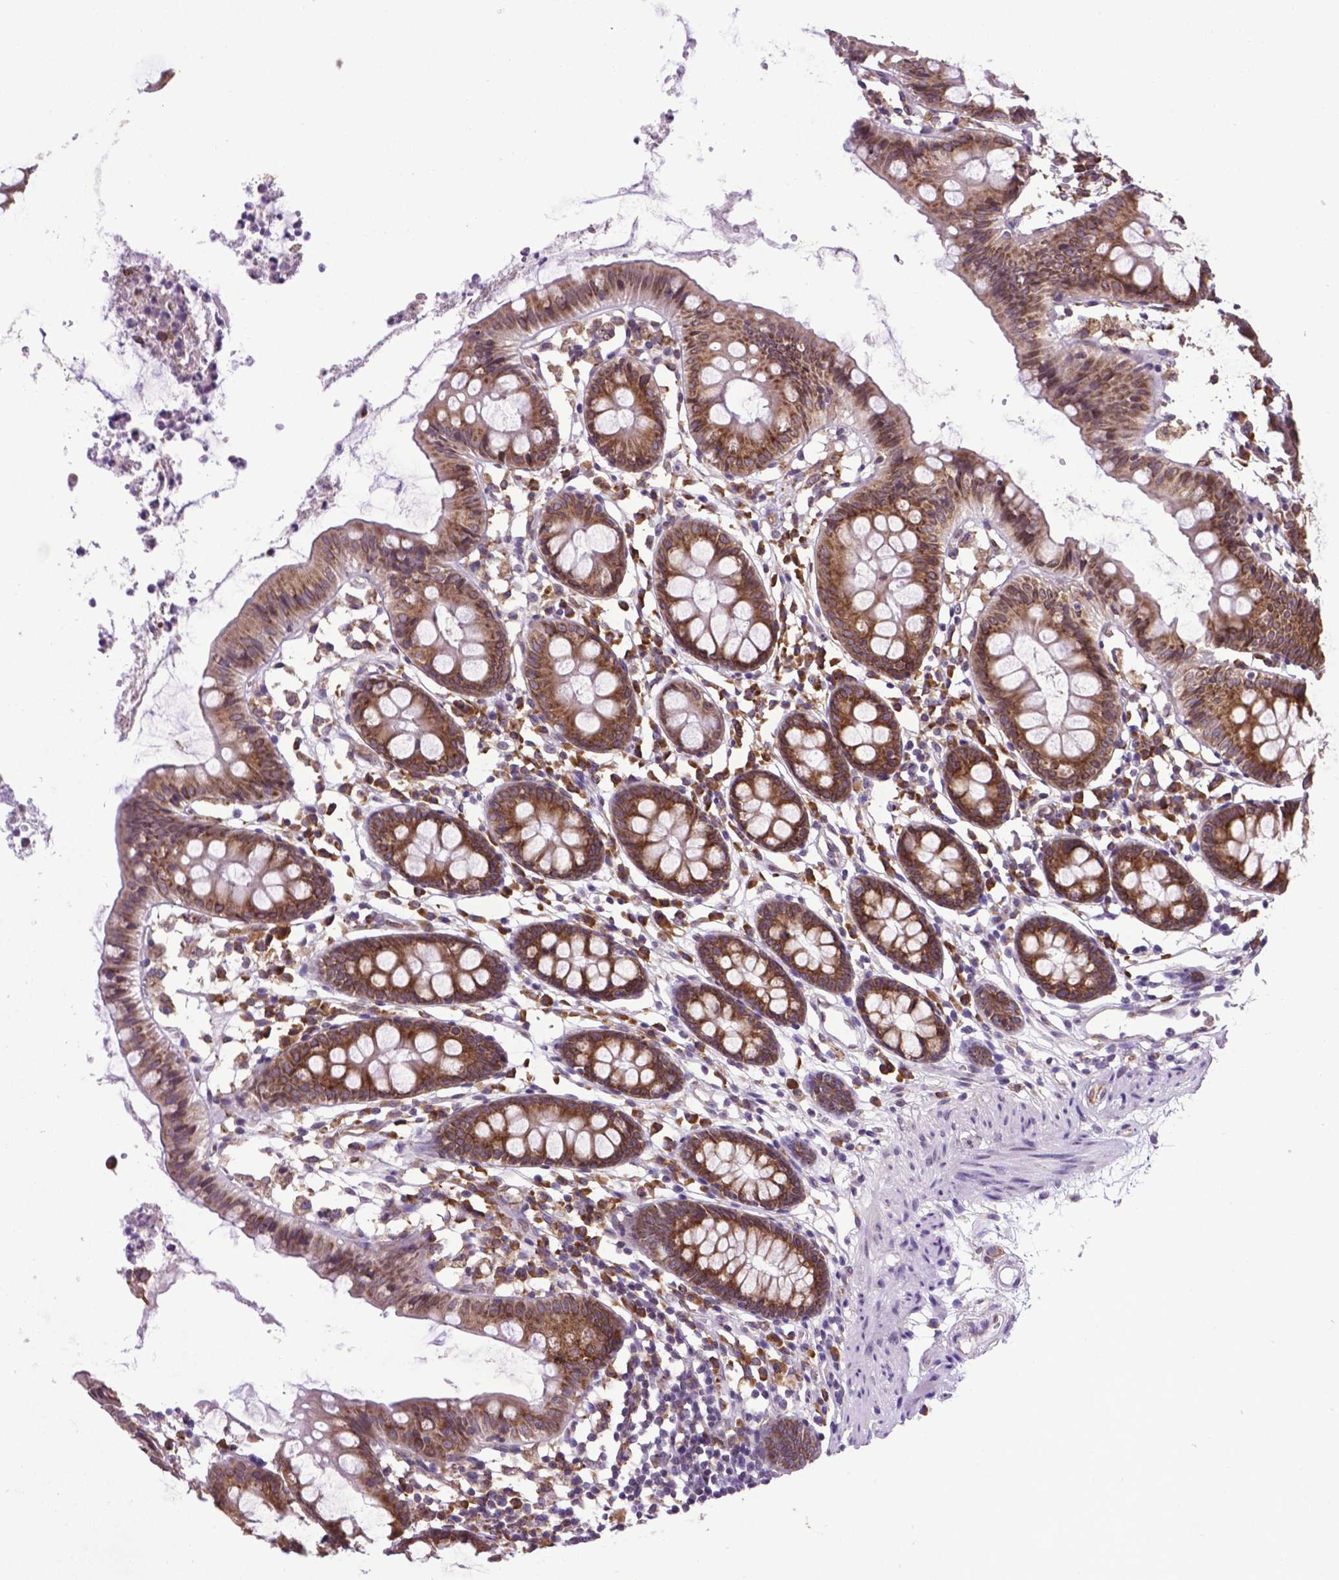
{"staining": {"intensity": "negative", "quantity": "none", "location": "none"}, "tissue": "colon", "cell_type": "Endothelial cells", "image_type": "normal", "snomed": [{"axis": "morphology", "description": "Normal tissue, NOS"}, {"axis": "topography", "description": "Colon"}], "caption": "A micrograph of human colon is negative for staining in endothelial cells.", "gene": "ENSG00000269590", "patient": {"sex": "female", "age": 84}}